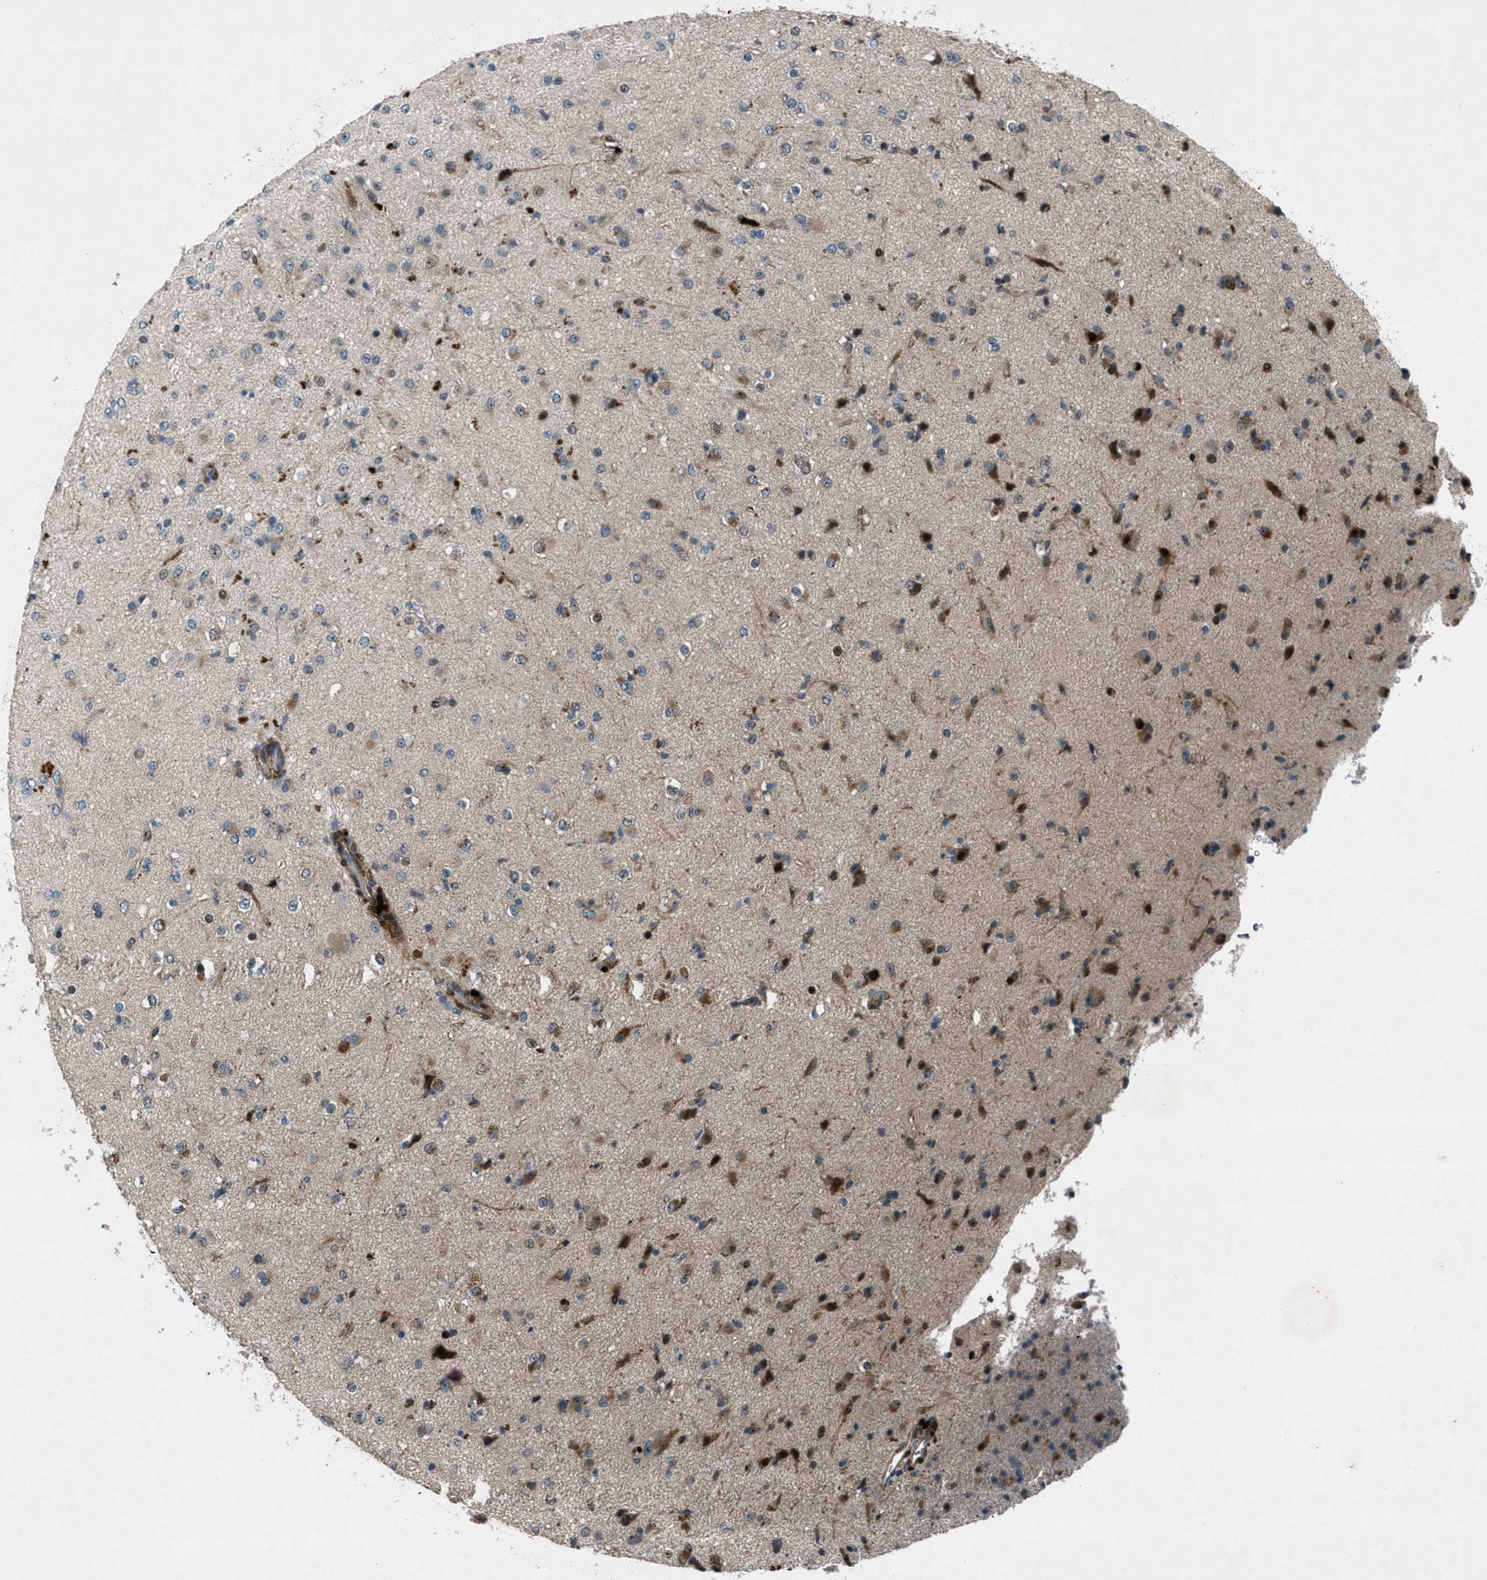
{"staining": {"intensity": "moderate", "quantity": "25%-75%", "location": "cytoplasmic/membranous"}, "tissue": "glioma", "cell_type": "Tumor cells", "image_type": "cancer", "snomed": [{"axis": "morphology", "description": "Glioma, malignant, Low grade"}, {"axis": "topography", "description": "Brain"}], "caption": "Moderate cytoplasmic/membranous staining is appreciated in approximately 25%-75% of tumor cells in malignant low-grade glioma.", "gene": "CLEC2D", "patient": {"sex": "male", "age": 65}}